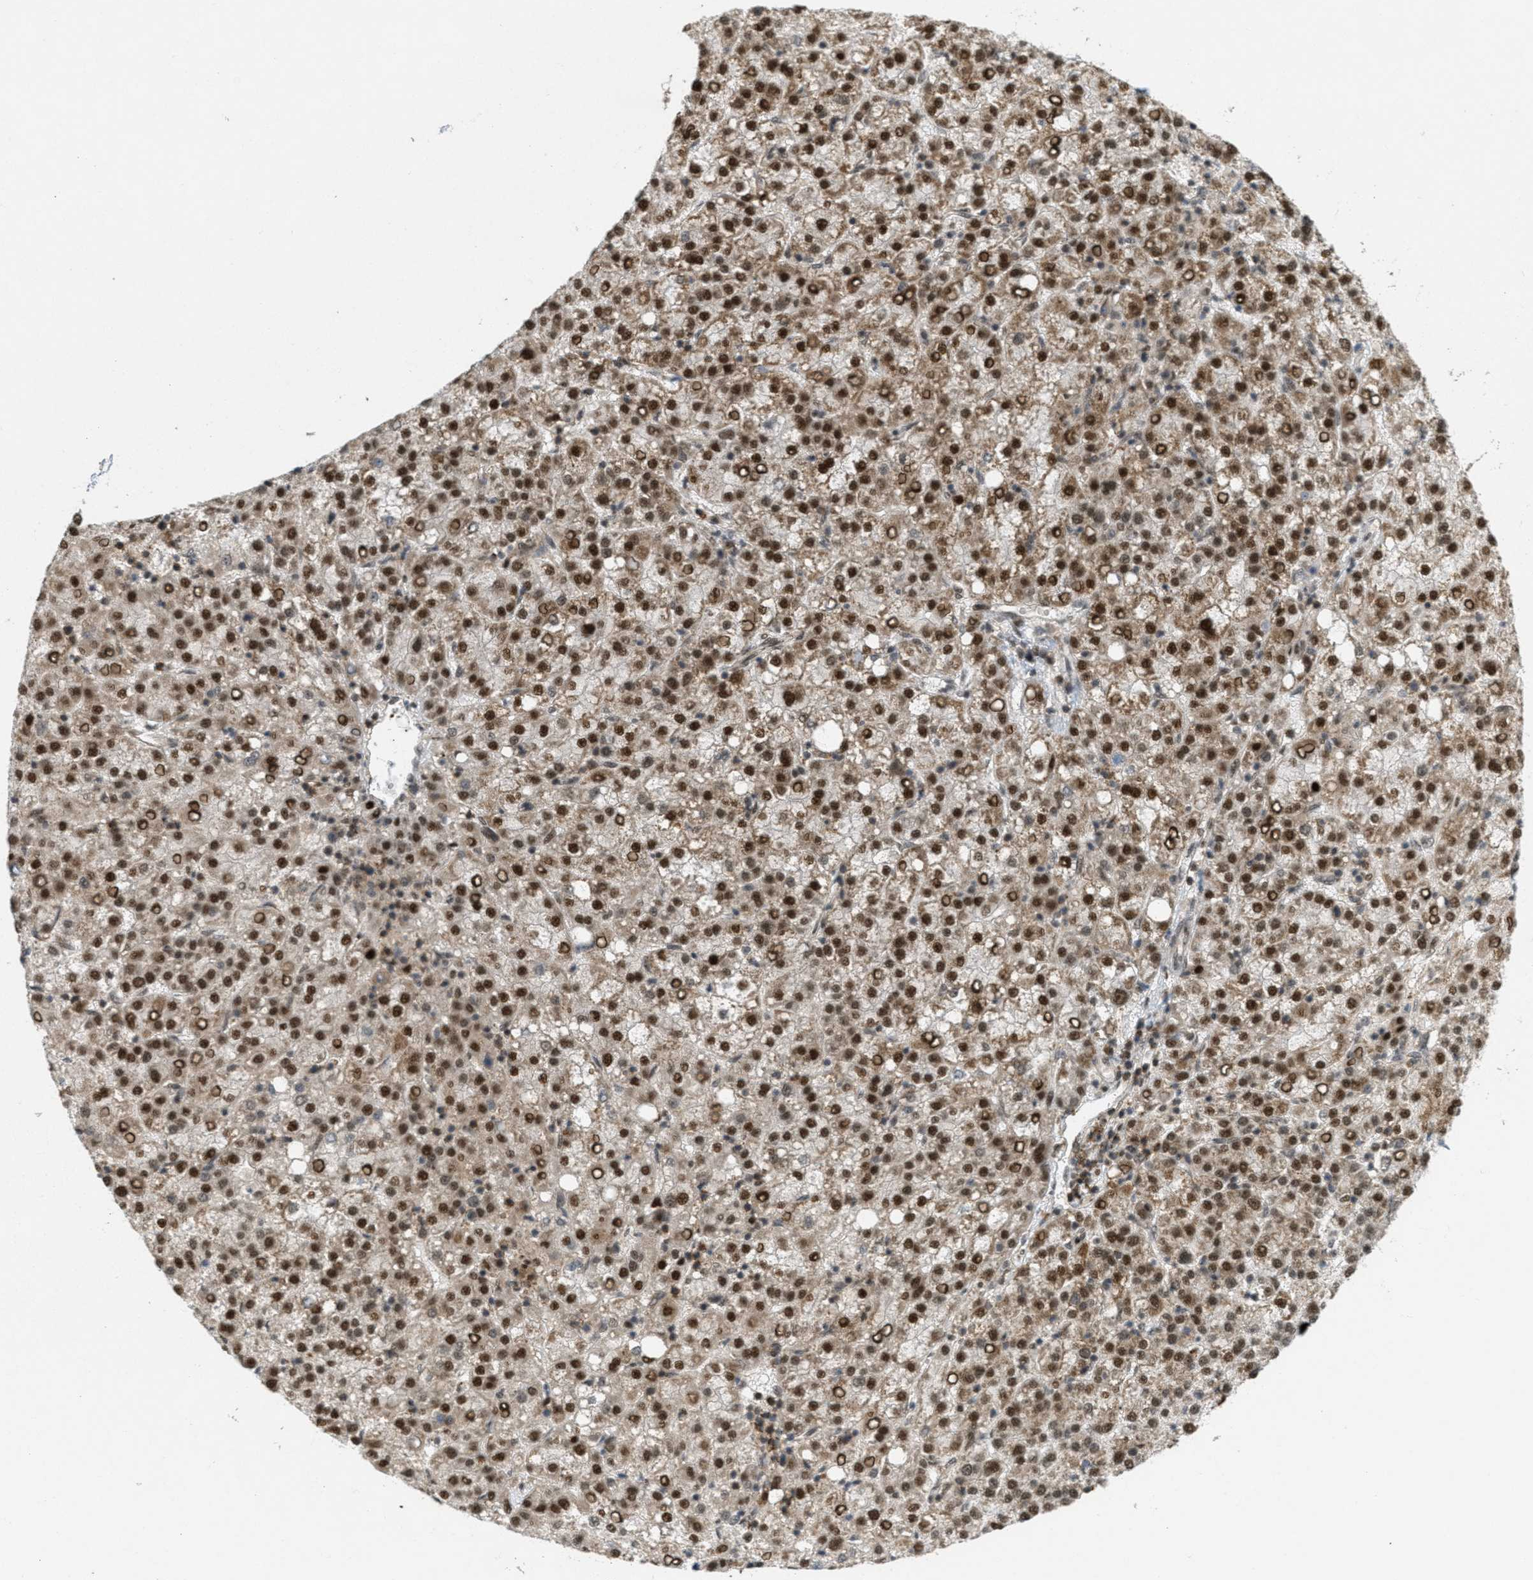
{"staining": {"intensity": "strong", "quantity": "25%-75%", "location": "cytoplasmic/membranous,nuclear"}, "tissue": "liver cancer", "cell_type": "Tumor cells", "image_type": "cancer", "snomed": [{"axis": "morphology", "description": "Carcinoma, Hepatocellular, NOS"}, {"axis": "topography", "description": "Liver"}], "caption": "Protein positivity by IHC displays strong cytoplasmic/membranous and nuclear positivity in about 25%-75% of tumor cells in liver cancer.", "gene": "TLK1", "patient": {"sex": "female", "age": 58}}